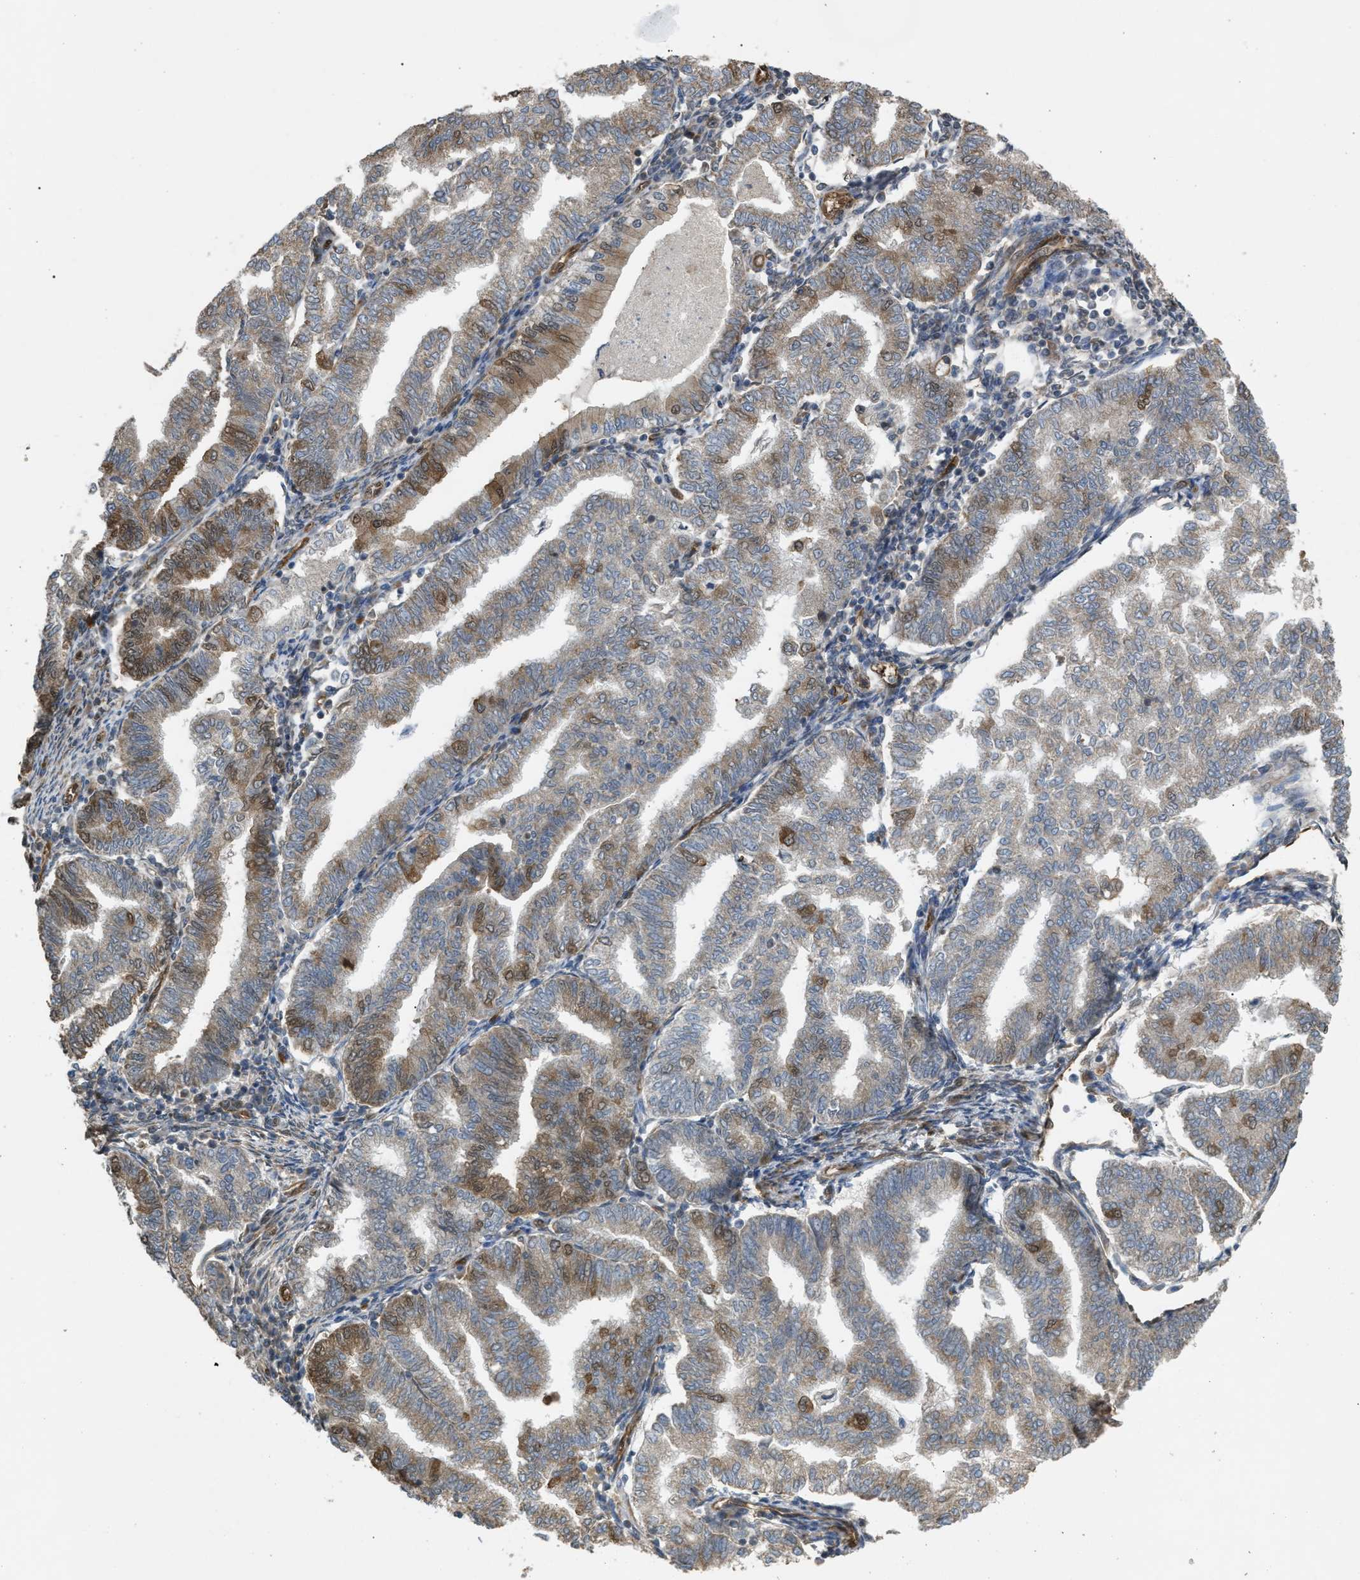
{"staining": {"intensity": "moderate", "quantity": "25%-75%", "location": "cytoplasmic/membranous"}, "tissue": "endometrial cancer", "cell_type": "Tumor cells", "image_type": "cancer", "snomed": [{"axis": "morphology", "description": "Polyp, NOS"}, {"axis": "morphology", "description": "Adenocarcinoma, NOS"}, {"axis": "morphology", "description": "Adenoma, NOS"}, {"axis": "topography", "description": "Endometrium"}], "caption": "Tumor cells reveal medium levels of moderate cytoplasmic/membranous expression in about 25%-75% of cells in human endometrial cancer (adenocarcinoma). The protein of interest is shown in brown color, while the nuclei are stained blue.", "gene": "BAG3", "patient": {"sex": "female", "age": 79}}